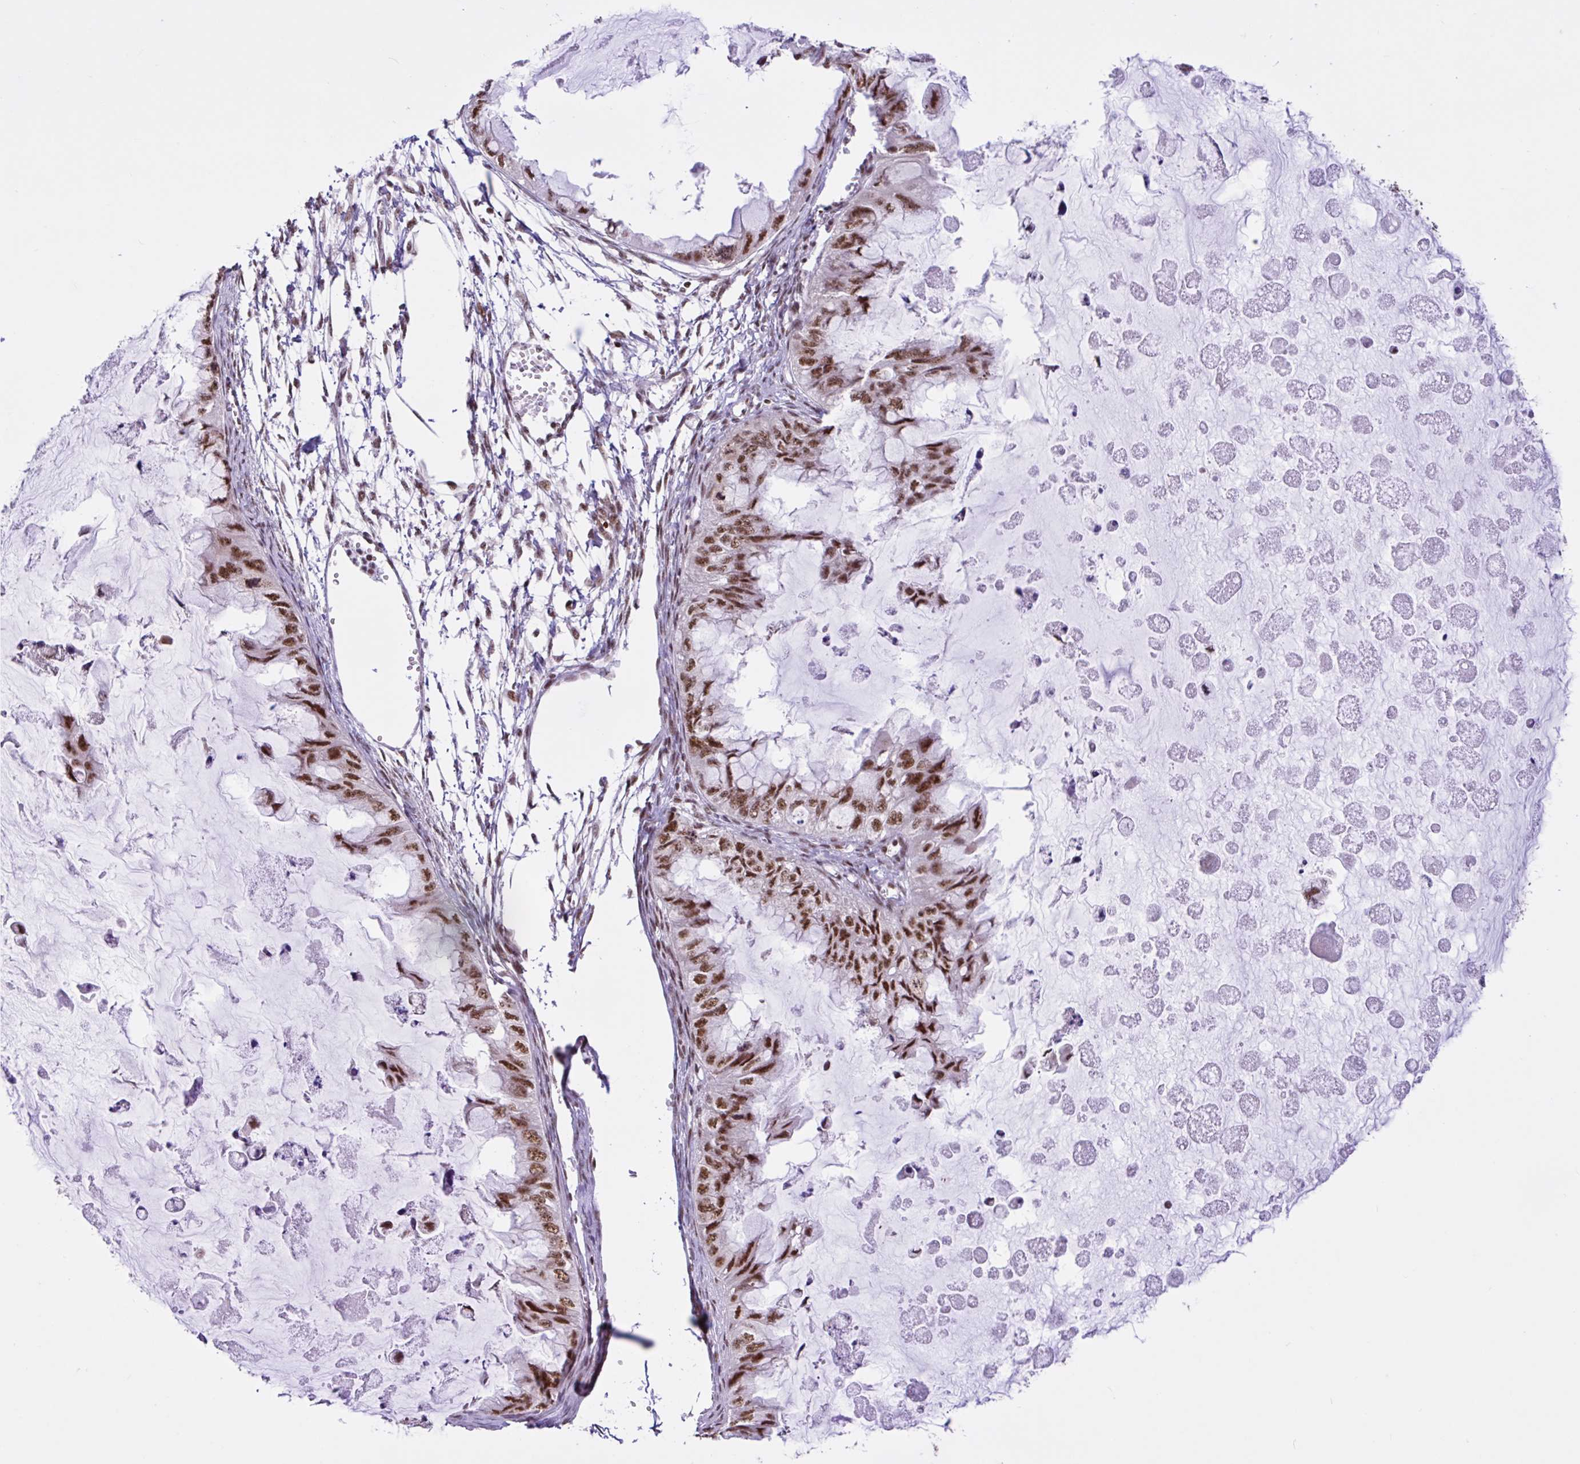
{"staining": {"intensity": "moderate", "quantity": ">75%", "location": "nuclear"}, "tissue": "ovarian cancer", "cell_type": "Tumor cells", "image_type": "cancer", "snomed": [{"axis": "morphology", "description": "Cystadenocarcinoma, mucinous, NOS"}, {"axis": "topography", "description": "Ovary"}], "caption": "A micrograph showing moderate nuclear staining in approximately >75% of tumor cells in ovarian cancer (mucinous cystadenocarcinoma), as visualized by brown immunohistochemical staining.", "gene": "CCDC12", "patient": {"sex": "female", "age": 72}}